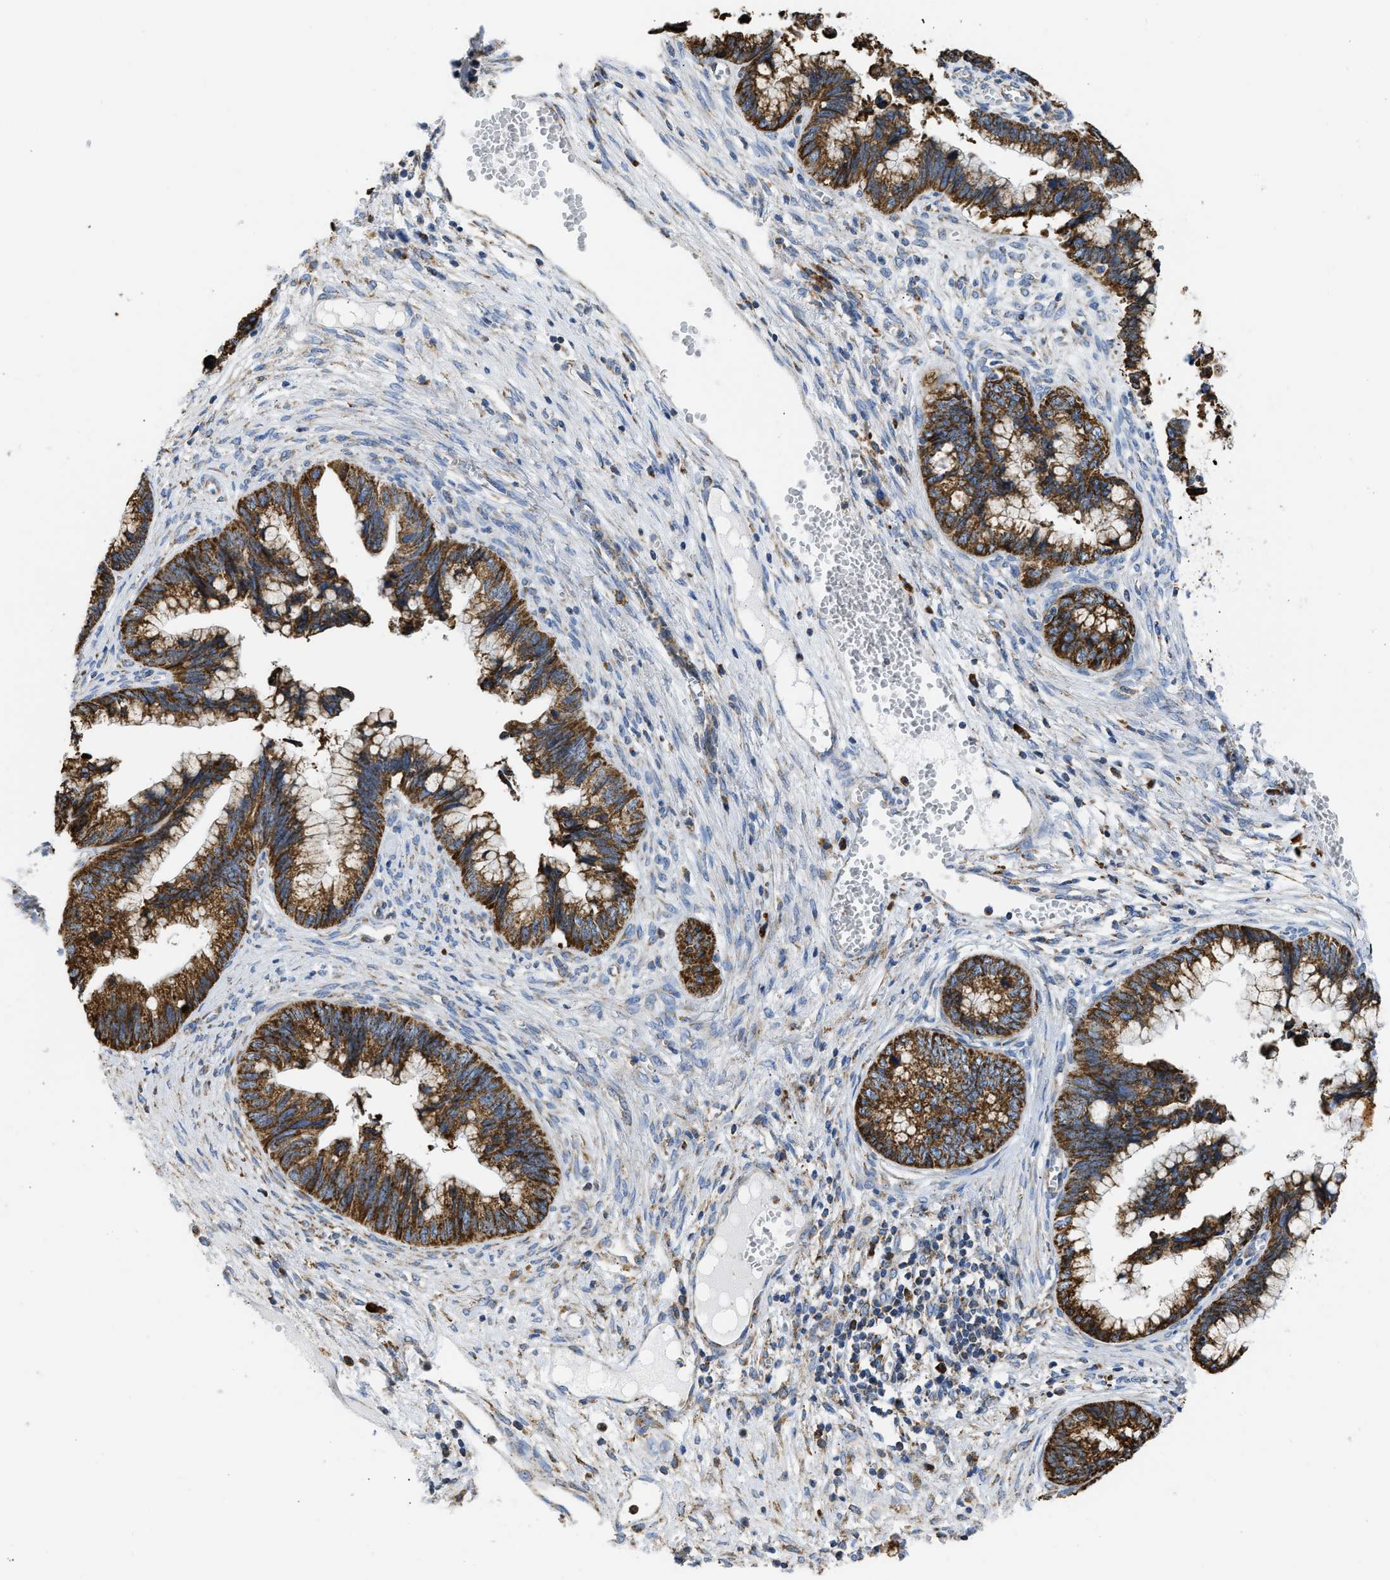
{"staining": {"intensity": "strong", "quantity": ">75%", "location": "cytoplasmic/membranous"}, "tissue": "cervical cancer", "cell_type": "Tumor cells", "image_type": "cancer", "snomed": [{"axis": "morphology", "description": "Adenocarcinoma, NOS"}, {"axis": "topography", "description": "Cervix"}], "caption": "Cervical cancer was stained to show a protein in brown. There is high levels of strong cytoplasmic/membranous staining in approximately >75% of tumor cells. Nuclei are stained in blue.", "gene": "CYCS", "patient": {"sex": "female", "age": 44}}